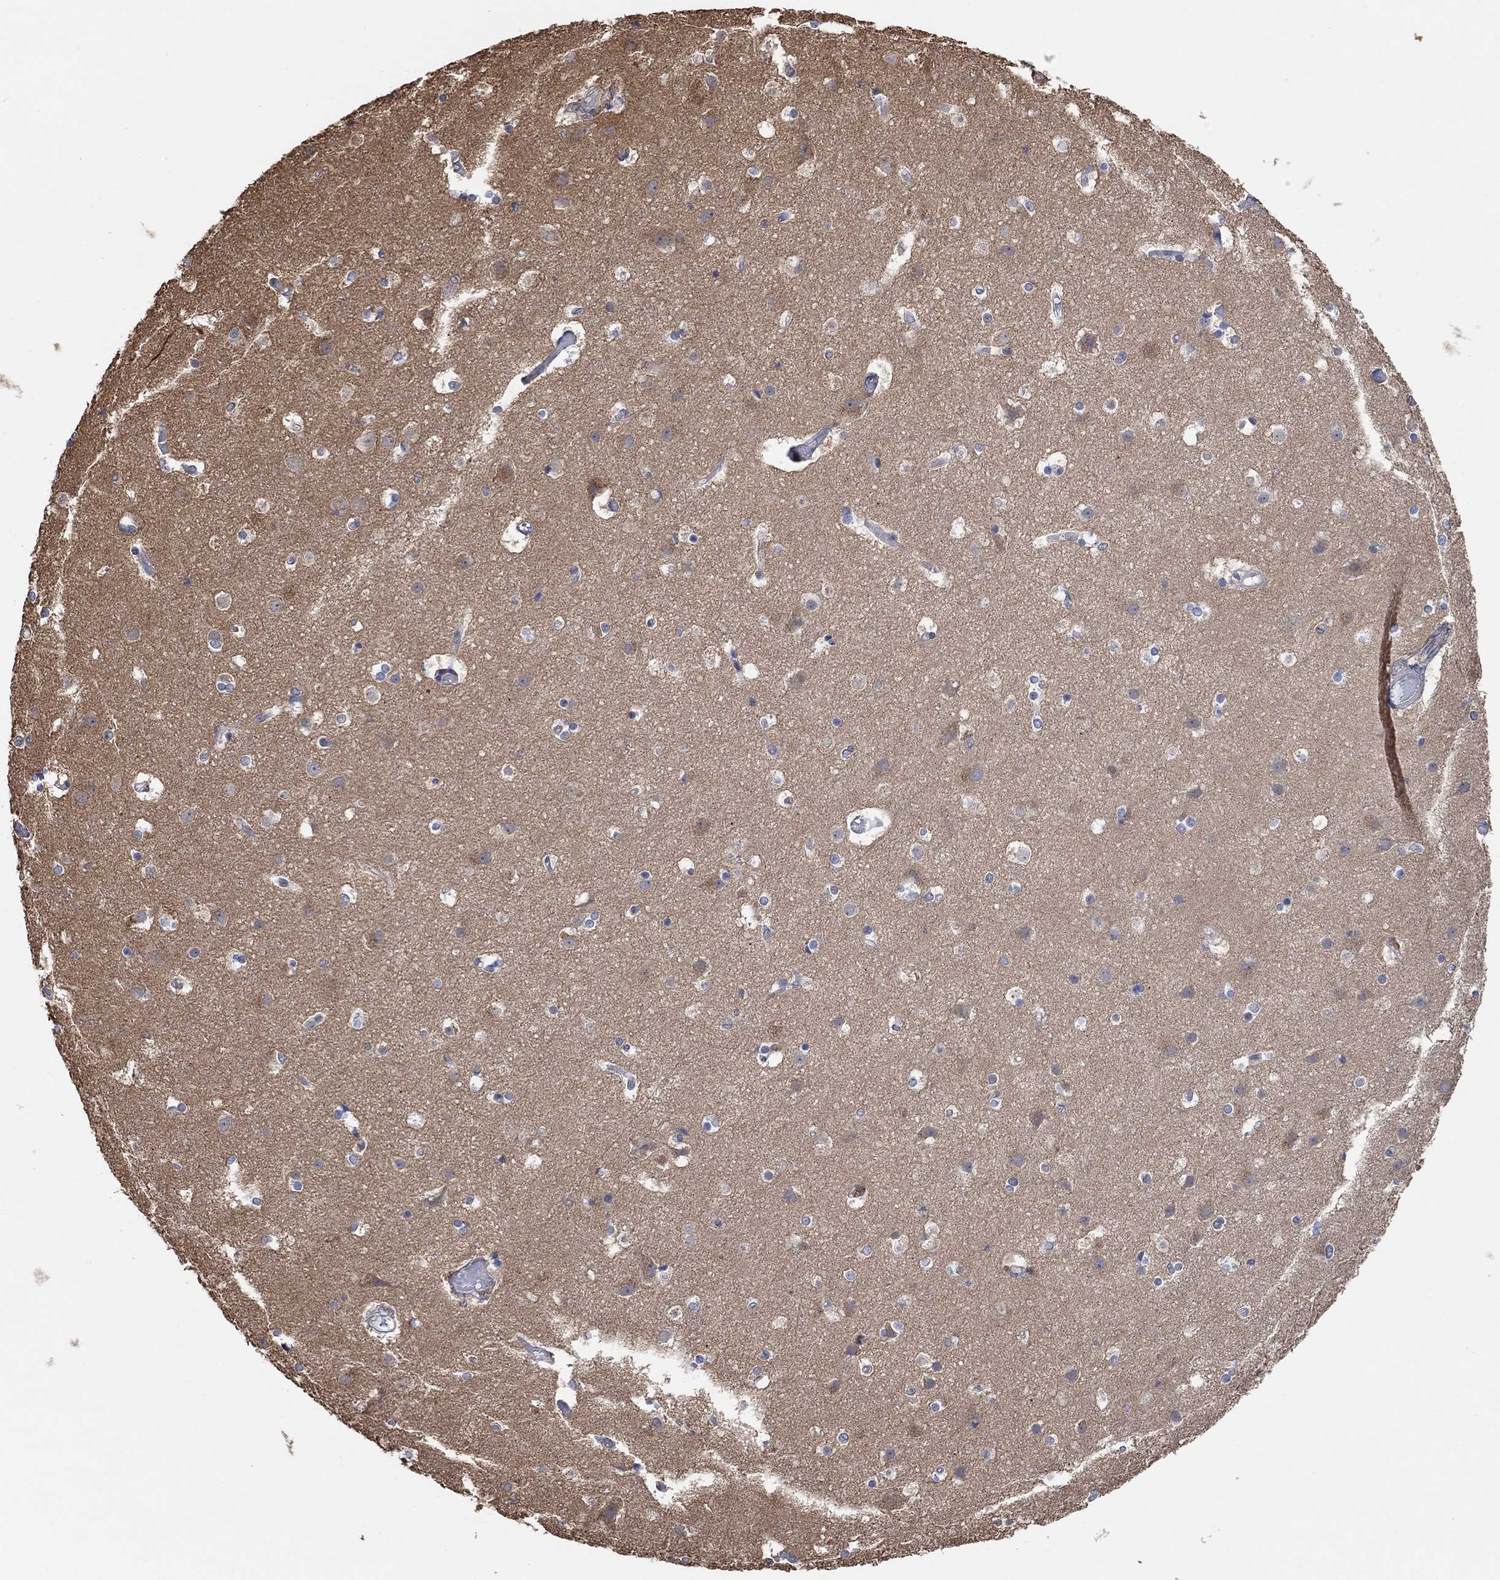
{"staining": {"intensity": "negative", "quantity": "none", "location": "none"}, "tissue": "cerebral cortex", "cell_type": "Endothelial cells", "image_type": "normal", "snomed": [{"axis": "morphology", "description": "Normal tissue, NOS"}, {"axis": "topography", "description": "Cerebral cortex"}], "caption": "This is an immunohistochemistry (IHC) image of benign cerebral cortex. There is no positivity in endothelial cells.", "gene": "UNC5B", "patient": {"sex": "female", "age": 52}}